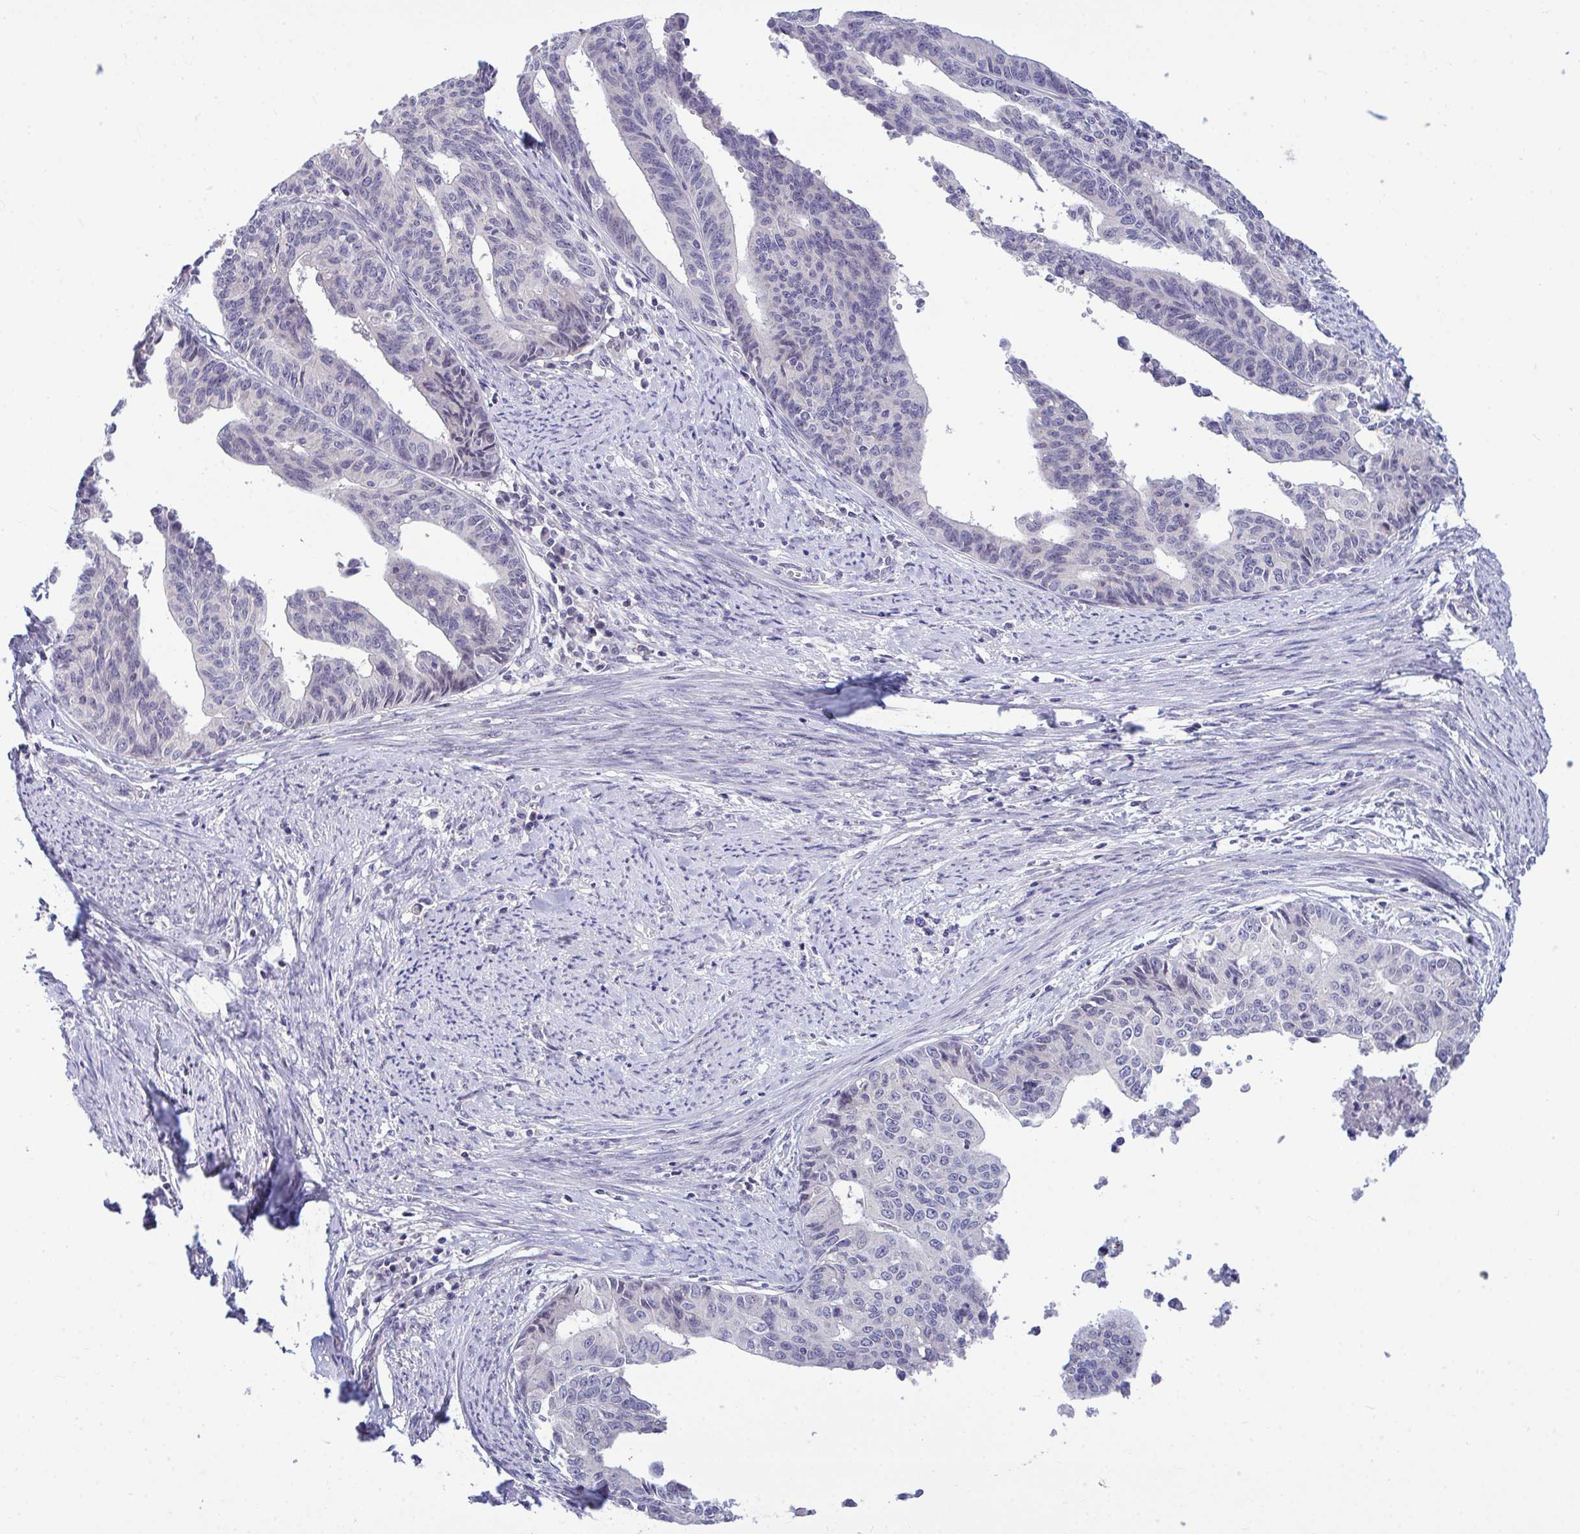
{"staining": {"intensity": "negative", "quantity": "none", "location": "none"}, "tissue": "endometrial cancer", "cell_type": "Tumor cells", "image_type": "cancer", "snomed": [{"axis": "morphology", "description": "Adenocarcinoma, NOS"}, {"axis": "topography", "description": "Endometrium"}], "caption": "This is a photomicrograph of immunohistochemistry (IHC) staining of adenocarcinoma (endometrial), which shows no staining in tumor cells. The staining was performed using DAB (3,3'-diaminobenzidine) to visualize the protein expression in brown, while the nuclei were stained in blue with hematoxylin (Magnification: 20x).", "gene": "PIGK", "patient": {"sex": "female", "age": 65}}